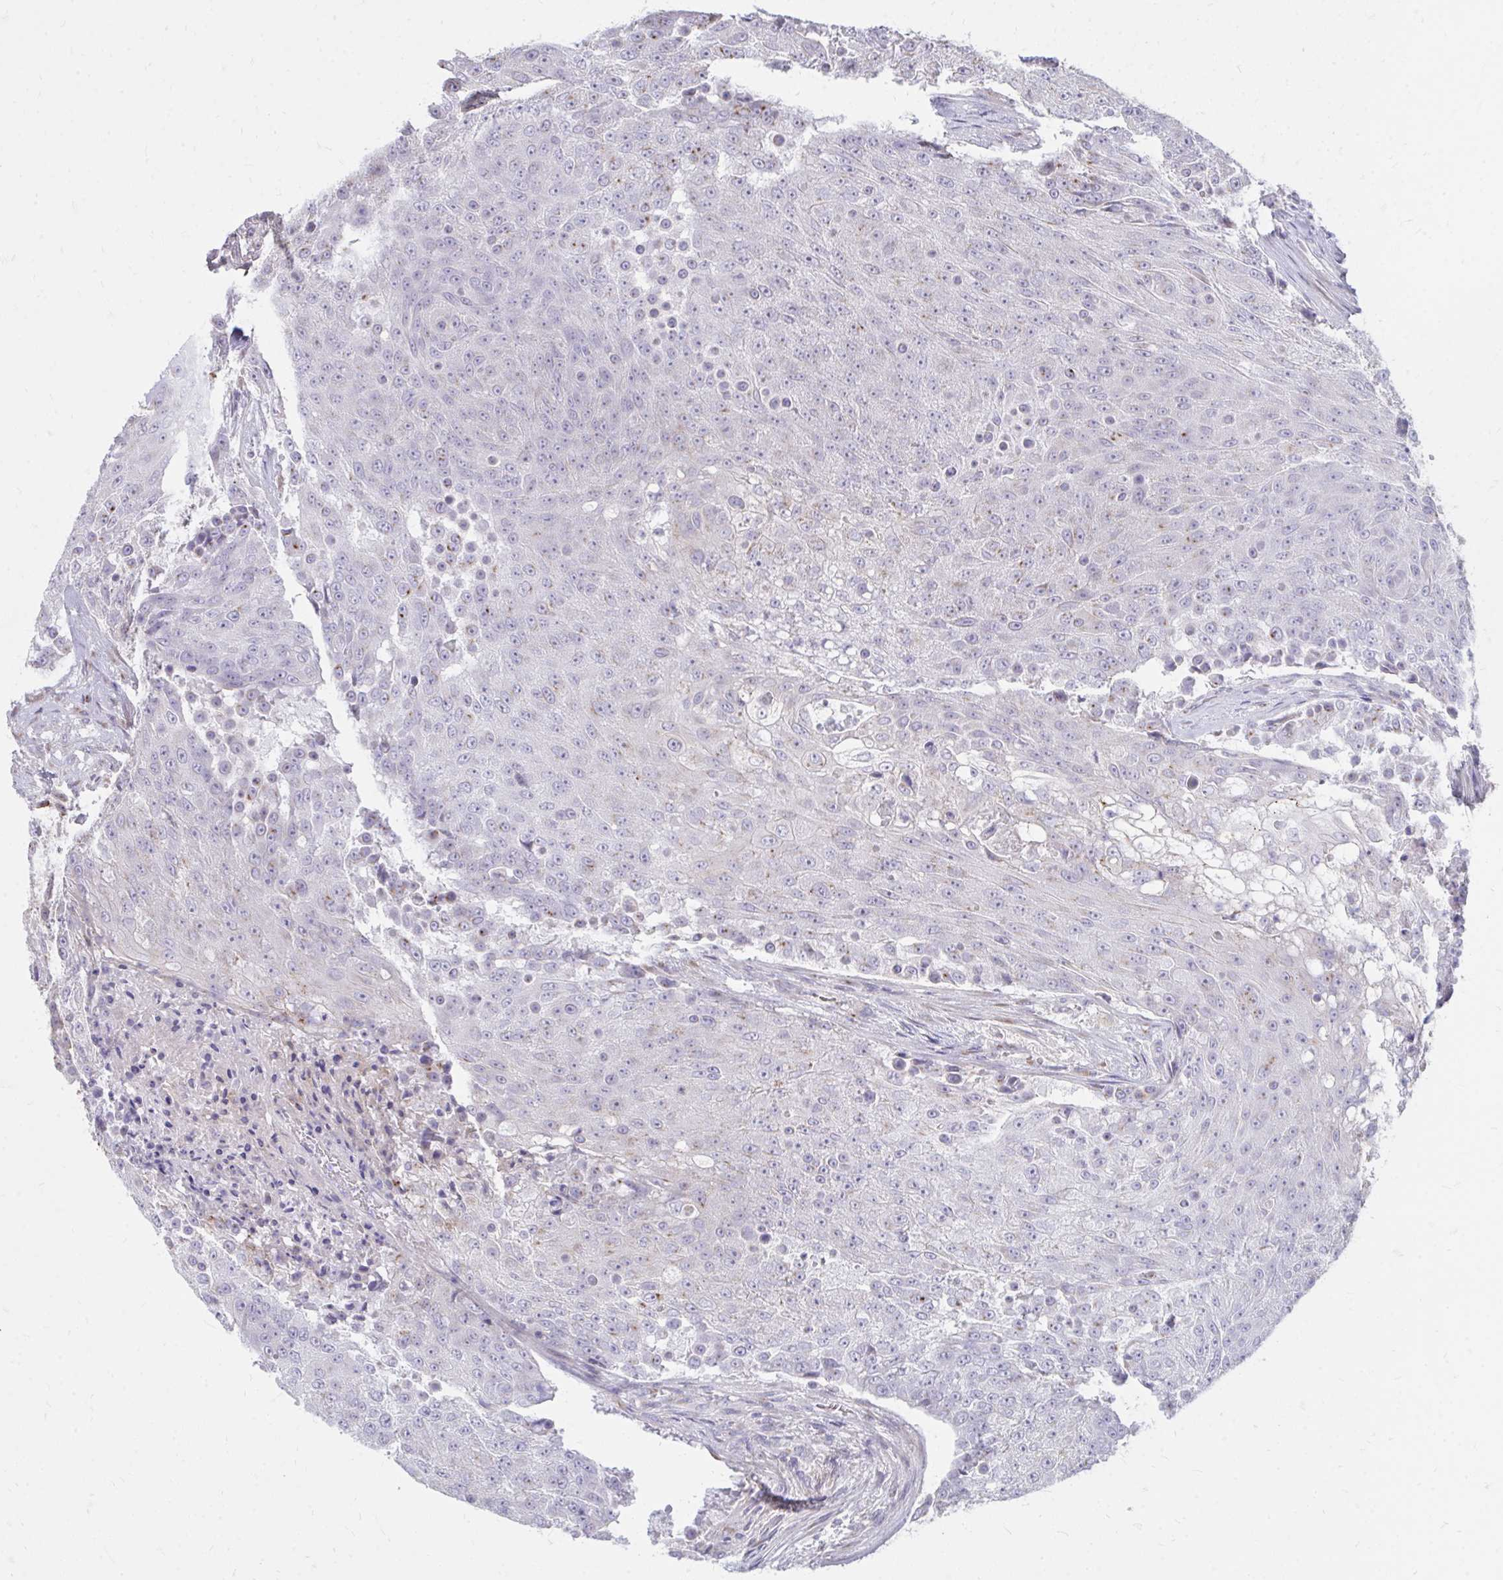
{"staining": {"intensity": "moderate", "quantity": "<25%", "location": "cytoplasmic/membranous"}, "tissue": "urothelial cancer", "cell_type": "Tumor cells", "image_type": "cancer", "snomed": [{"axis": "morphology", "description": "Urothelial carcinoma, High grade"}, {"axis": "topography", "description": "Urinary bladder"}], "caption": "A micrograph of human high-grade urothelial carcinoma stained for a protein displays moderate cytoplasmic/membranous brown staining in tumor cells.", "gene": "RAB6B", "patient": {"sex": "female", "age": 63}}